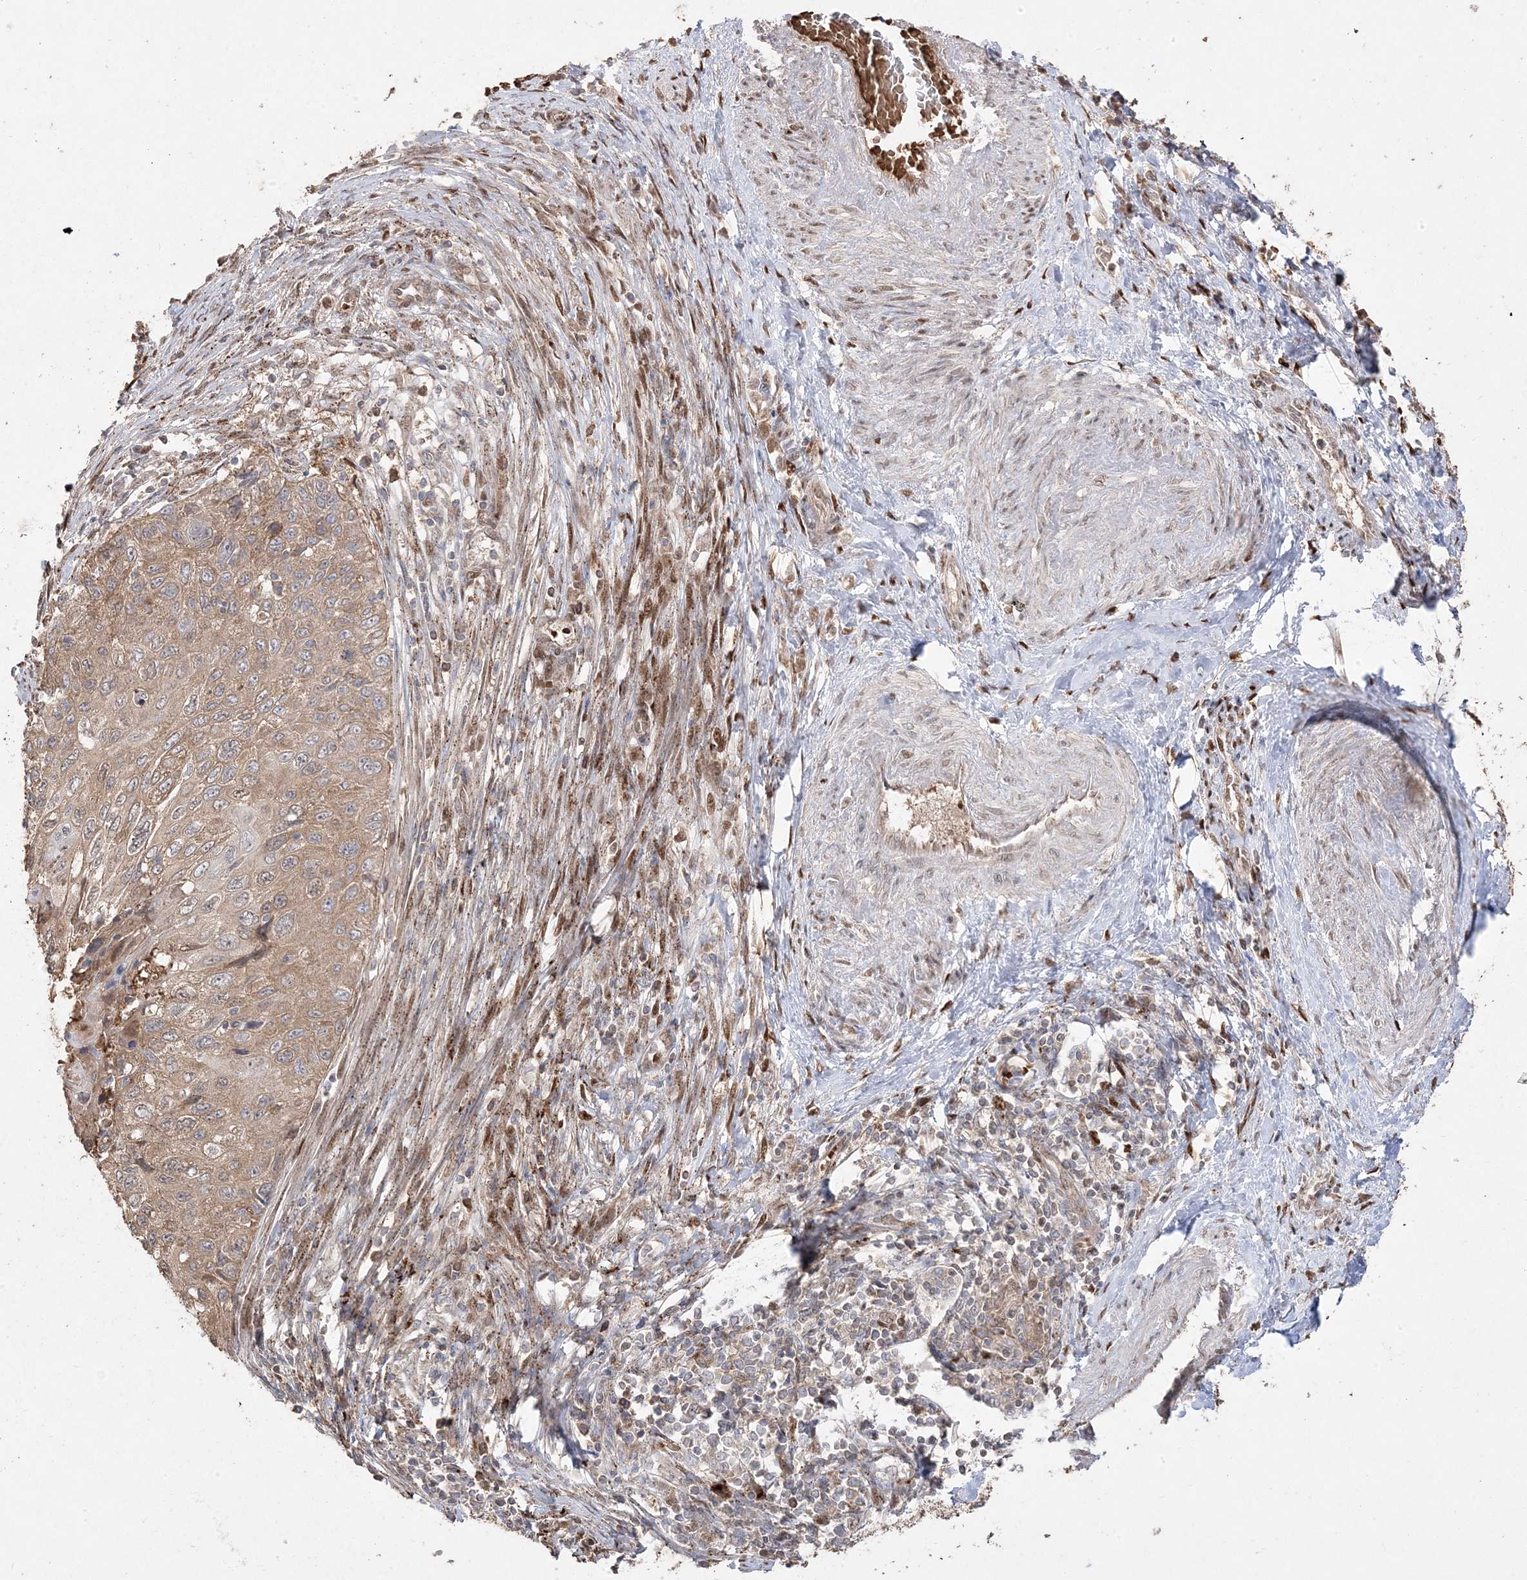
{"staining": {"intensity": "moderate", "quantity": ">75%", "location": "cytoplasmic/membranous"}, "tissue": "cervical cancer", "cell_type": "Tumor cells", "image_type": "cancer", "snomed": [{"axis": "morphology", "description": "Squamous cell carcinoma, NOS"}, {"axis": "topography", "description": "Cervix"}], "caption": "Cervical squamous cell carcinoma tissue reveals moderate cytoplasmic/membranous expression in about >75% of tumor cells The staining was performed using DAB (3,3'-diaminobenzidine), with brown indicating positive protein expression. Nuclei are stained blue with hematoxylin.", "gene": "PPOX", "patient": {"sex": "female", "age": 70}}